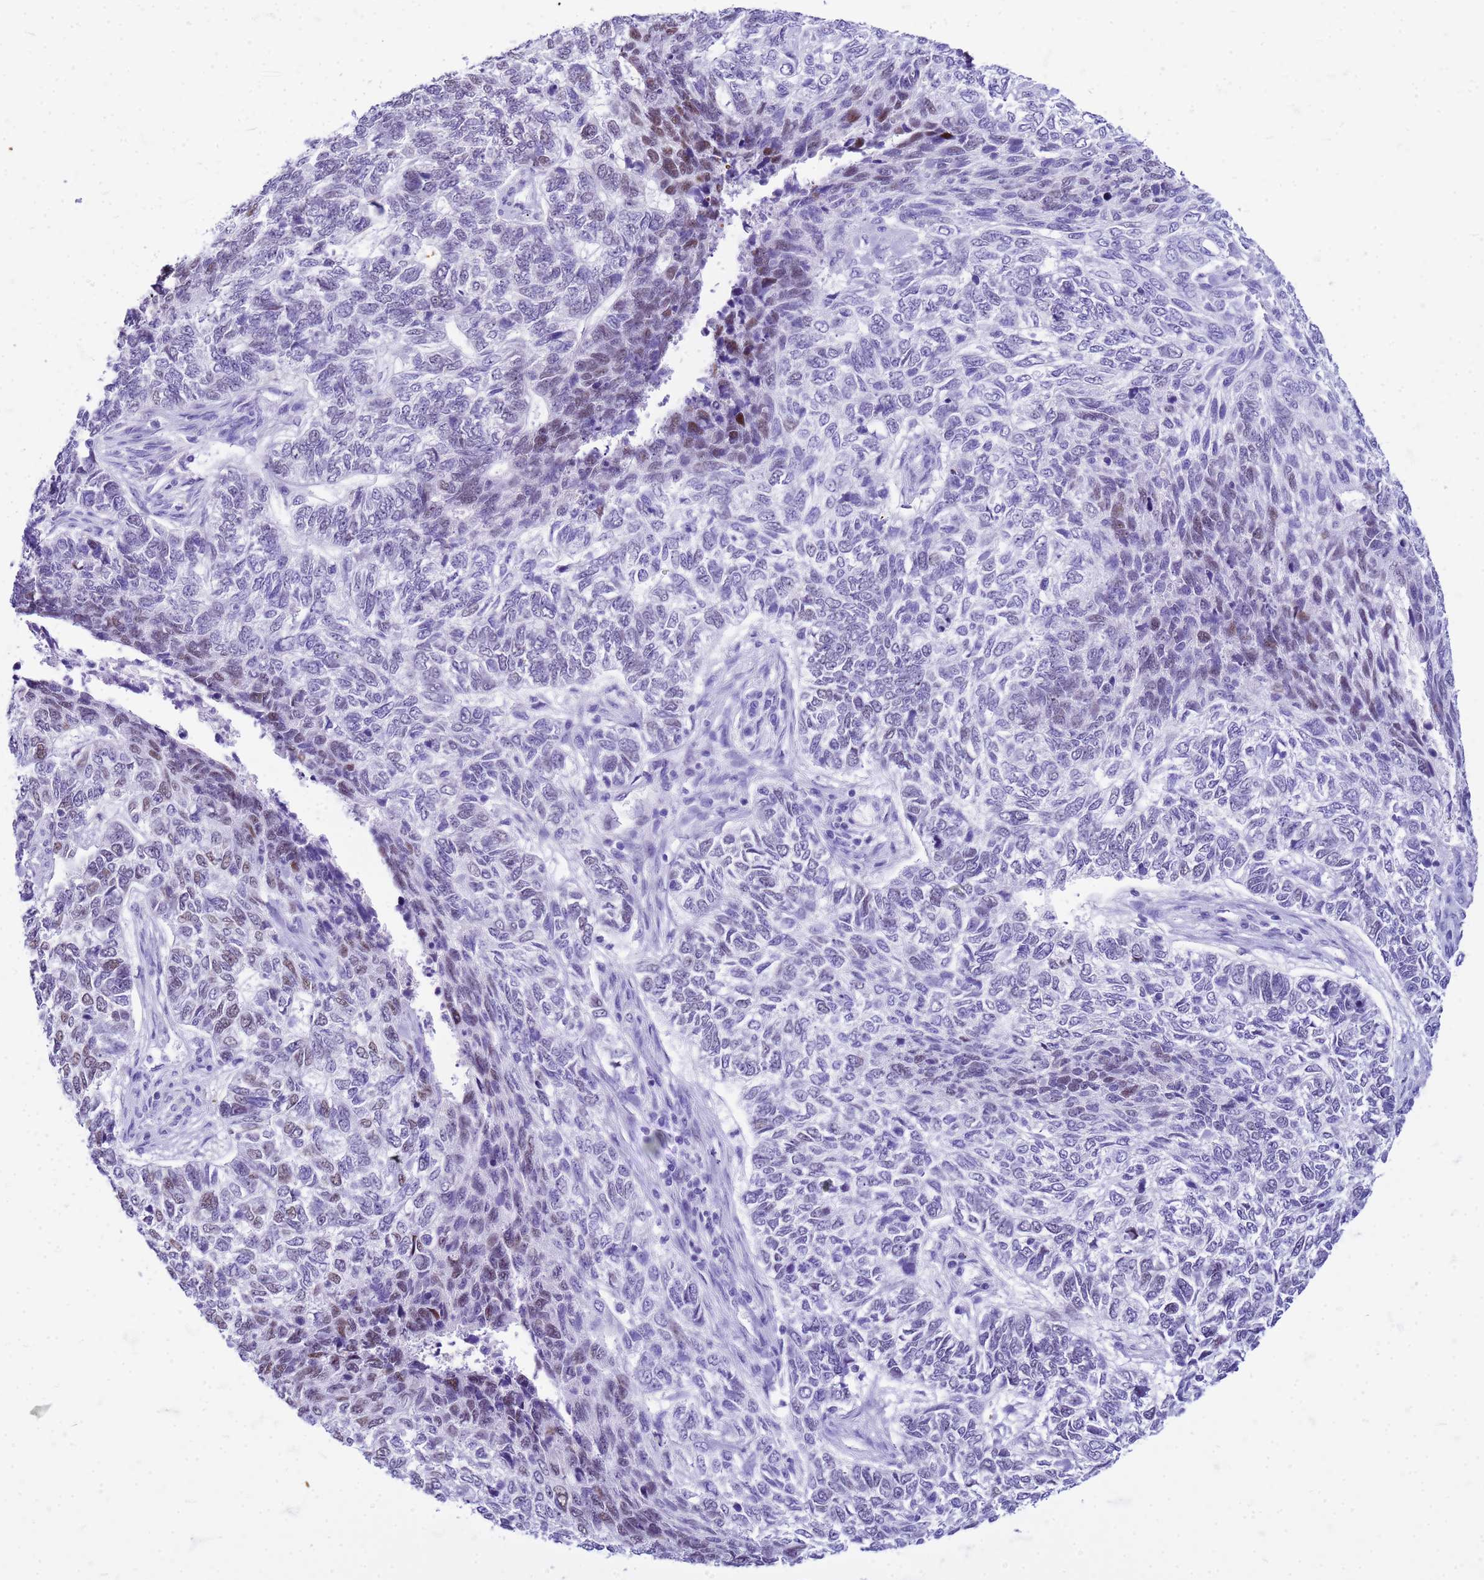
{"staining": {"intensity": "moderate", "quantity": "<25%", "location": "nuclear"}, "tissue": "skin cancer", "cell_type": "Tumor cells", "image_type": "cancer", "snomed": [{"axis": "morphology", "description": "Basal cell carcinoma"}, {"axis": "topography", "description": "Skin"}], "caption": "Immunohistochemistry (IHC) histopathology image of human skin cancer (basal cell carcinoma) stained for a protein (brown), which shows low levels of moderate nuclear expression in about <25% of tumor cells.", "gene": "CFAP100", "patient": {"sex": "female", "age": 65}}